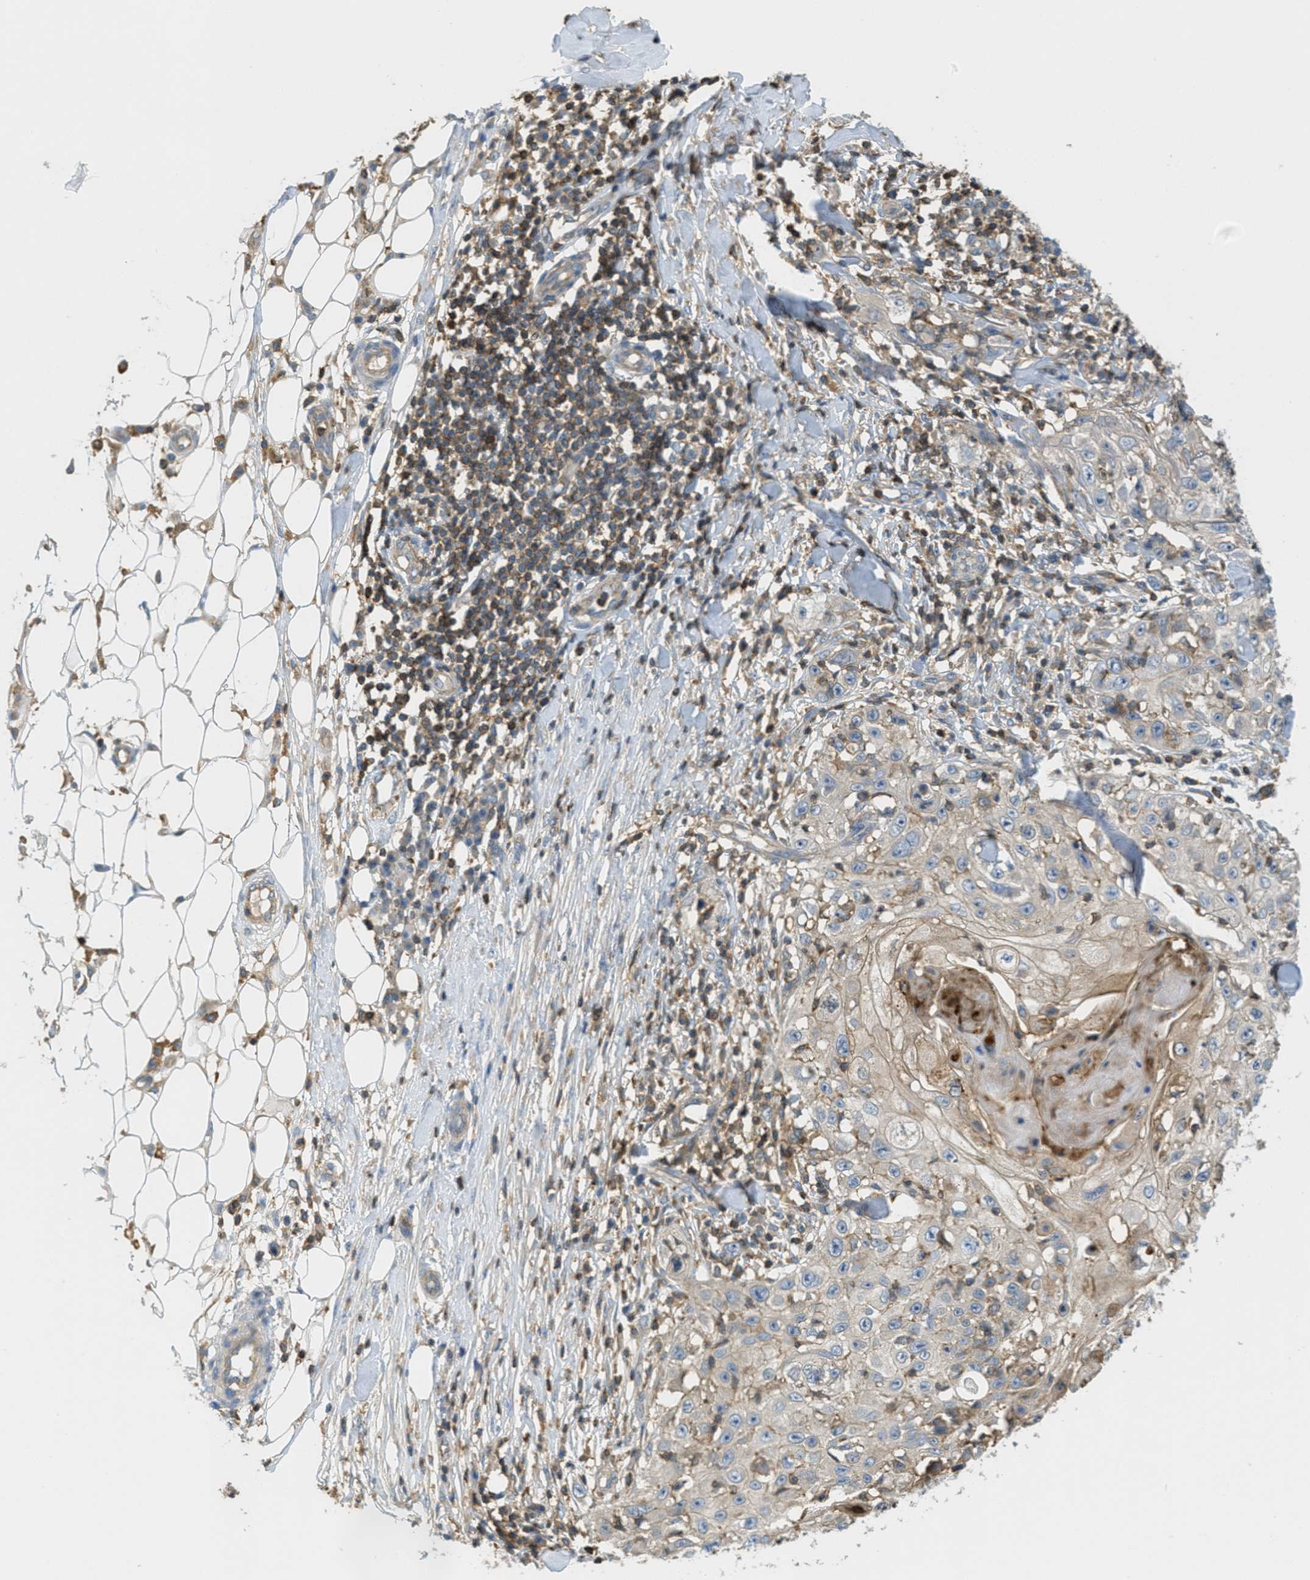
{"staining": {"intensity": "weak", "quantity": "<25%", "location": "cytoplasmic/membranous"}, "tissue": "skin cancer", "cell_type": "Tumor cells", "image_type": "cancer", "snomed": [{"axis": "morphology", "description": "Squamous cell carcinoma, NOS"}, {"axis": "topography", "description": "Skin"}], "caption": "An IHC histopathology image of skin cancer is shown. There is no staining in tumor cells of skin cancer.", "gene": "GRIK2", "patient": {"sex": "male", "age": 86}}